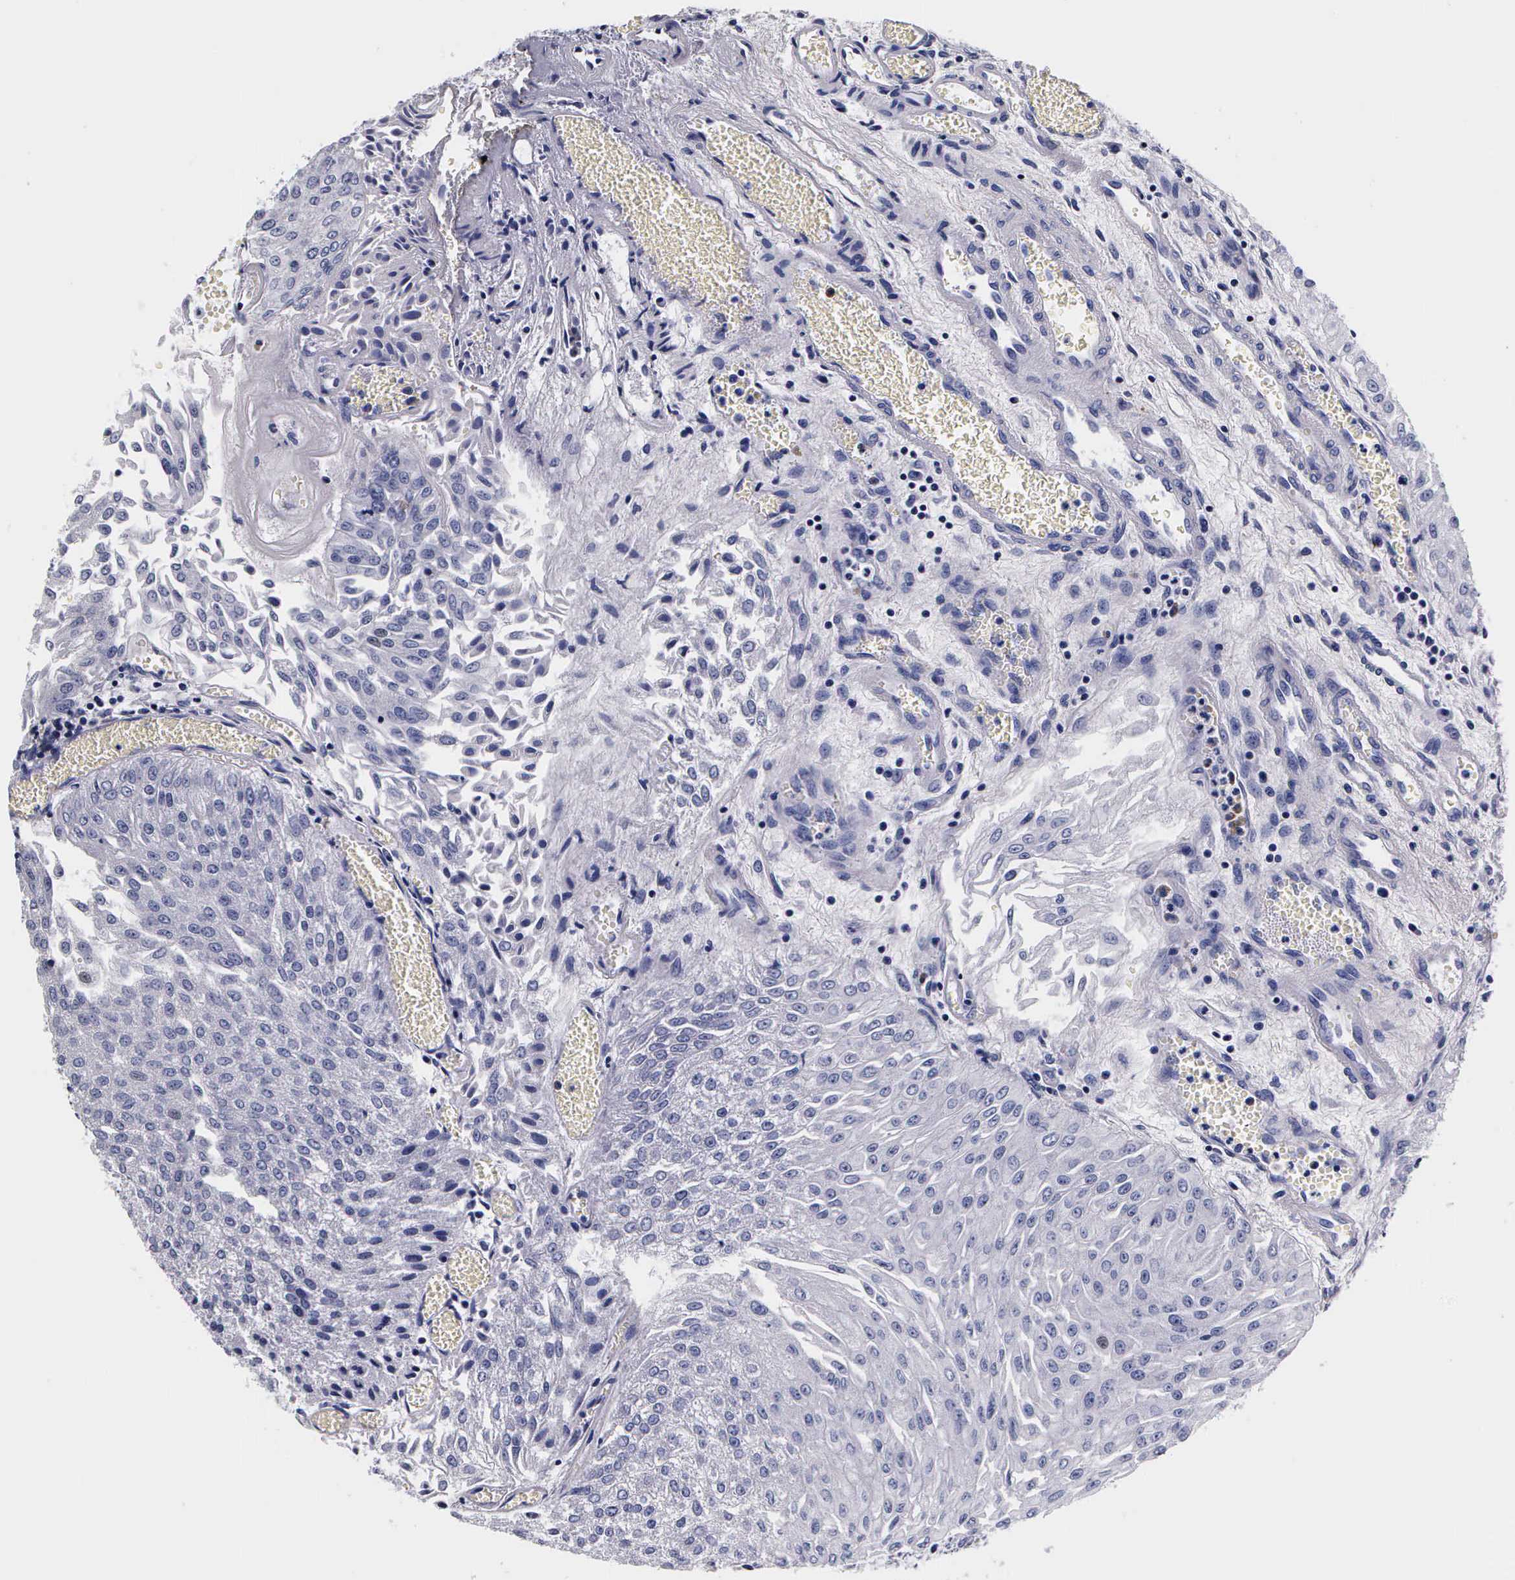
{"staining": {"intensity": "negative", "quantity": "none", "location": "none"}, "tissue": "urothelial cancer", "cell_type": "Tumor cells", "image_type": "cancer", "snomed": [{"axis": "morphology", "description": "Urothelial carcinoma, Low grade"}, {"axis": "topography", "description": "Urinary bladder"}], "caption": "Immunohistochemistry micrograph of neoplastic tissue: human urothelial cancer stained with DAB displays no significant protein staining in tumor cells.", "gene": "IAPP", "patient": {"sex": "male", "age": 86}}